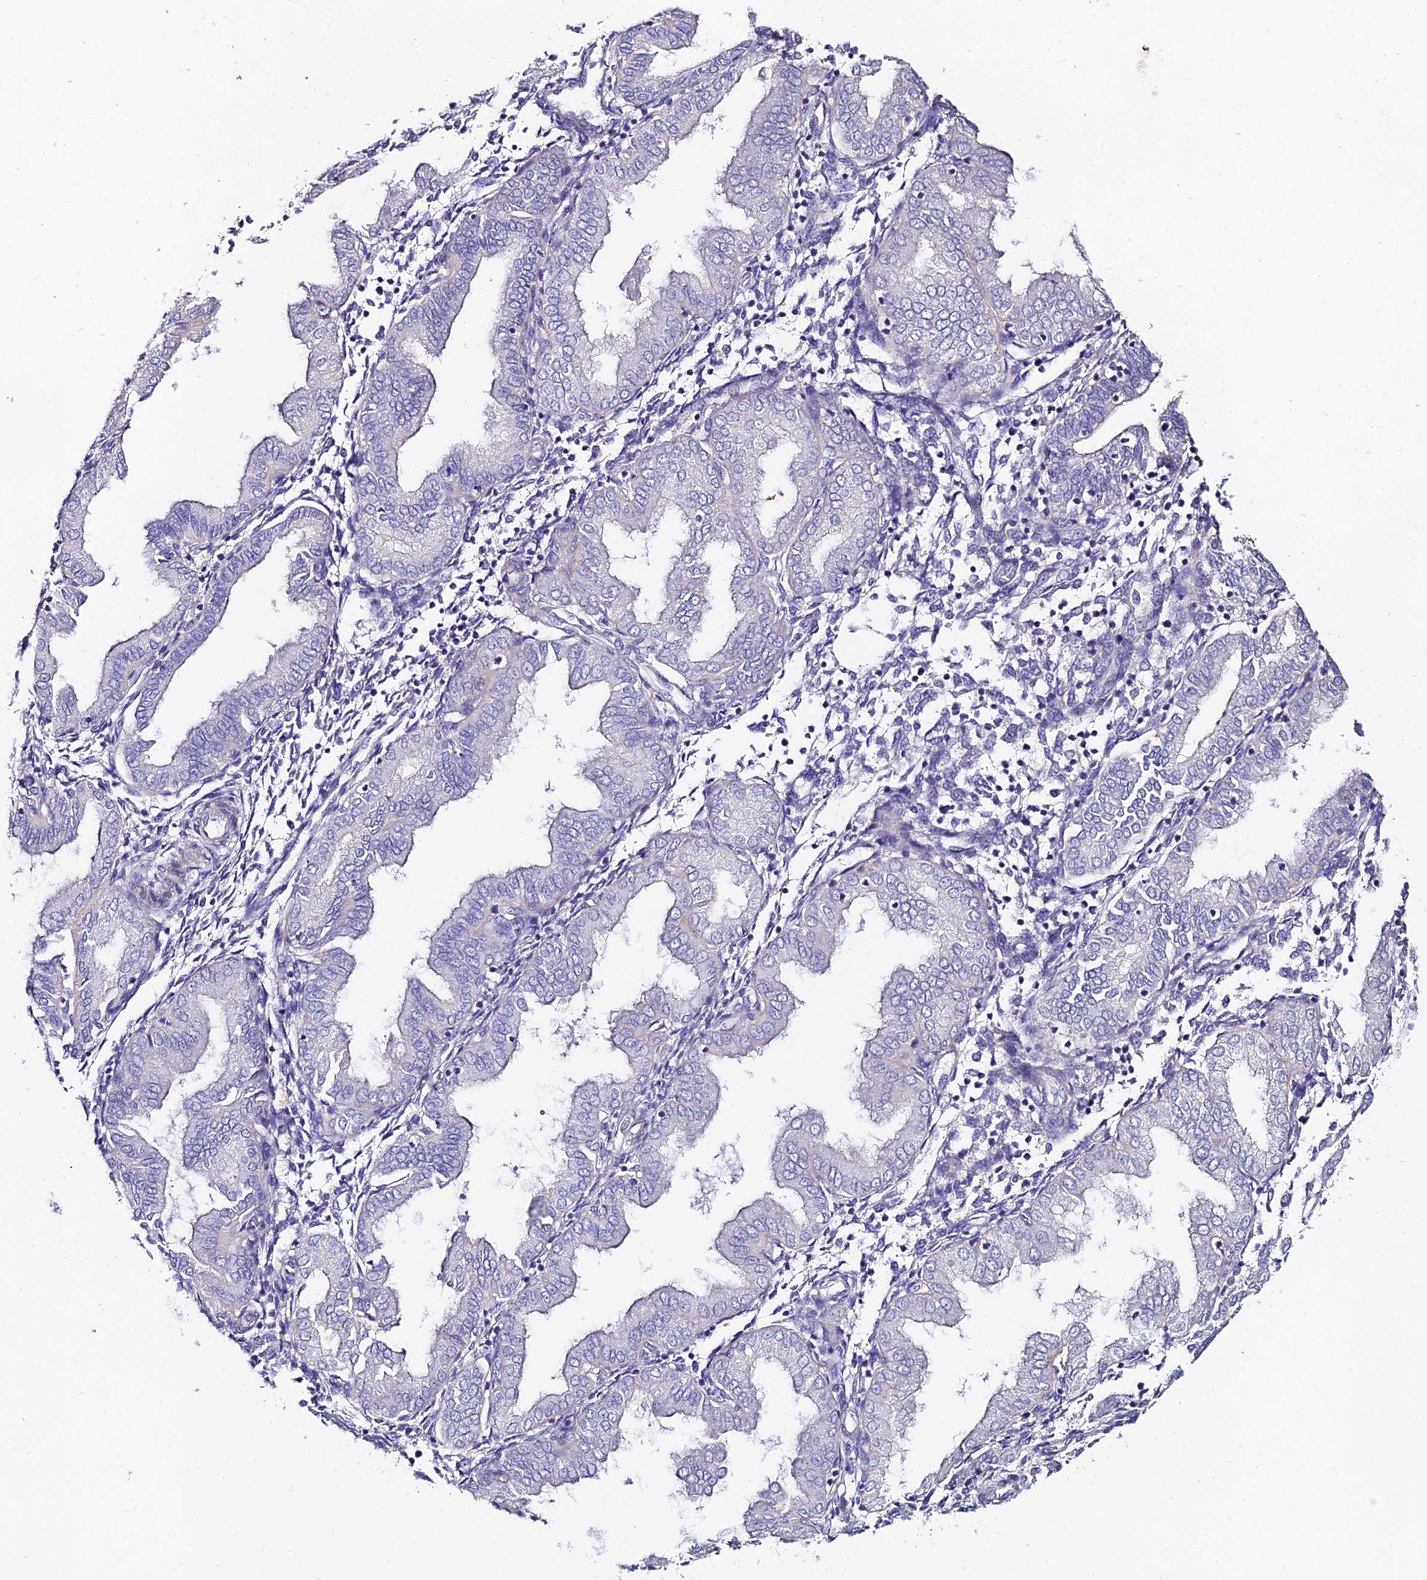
{"staining": {"intensity": "negative", "quantity": "none", "location": "none"}, "tissue": "endometrium", "cell_type": "Cells in endometrial stroma", "image_type": "normal", "snomed": [{"axis": "morphology", "description": "Normal tissue, NOS"}, {"axis": "topography", "description": "Endometrium"}], "caption": "High power microscopy photomicrograph of an IHC image of normal endometrium, revealing no significant expression in cells in endometrial stroma.", "gene": "TRIM24", "patient": {"sex": "female", "age": 53}}